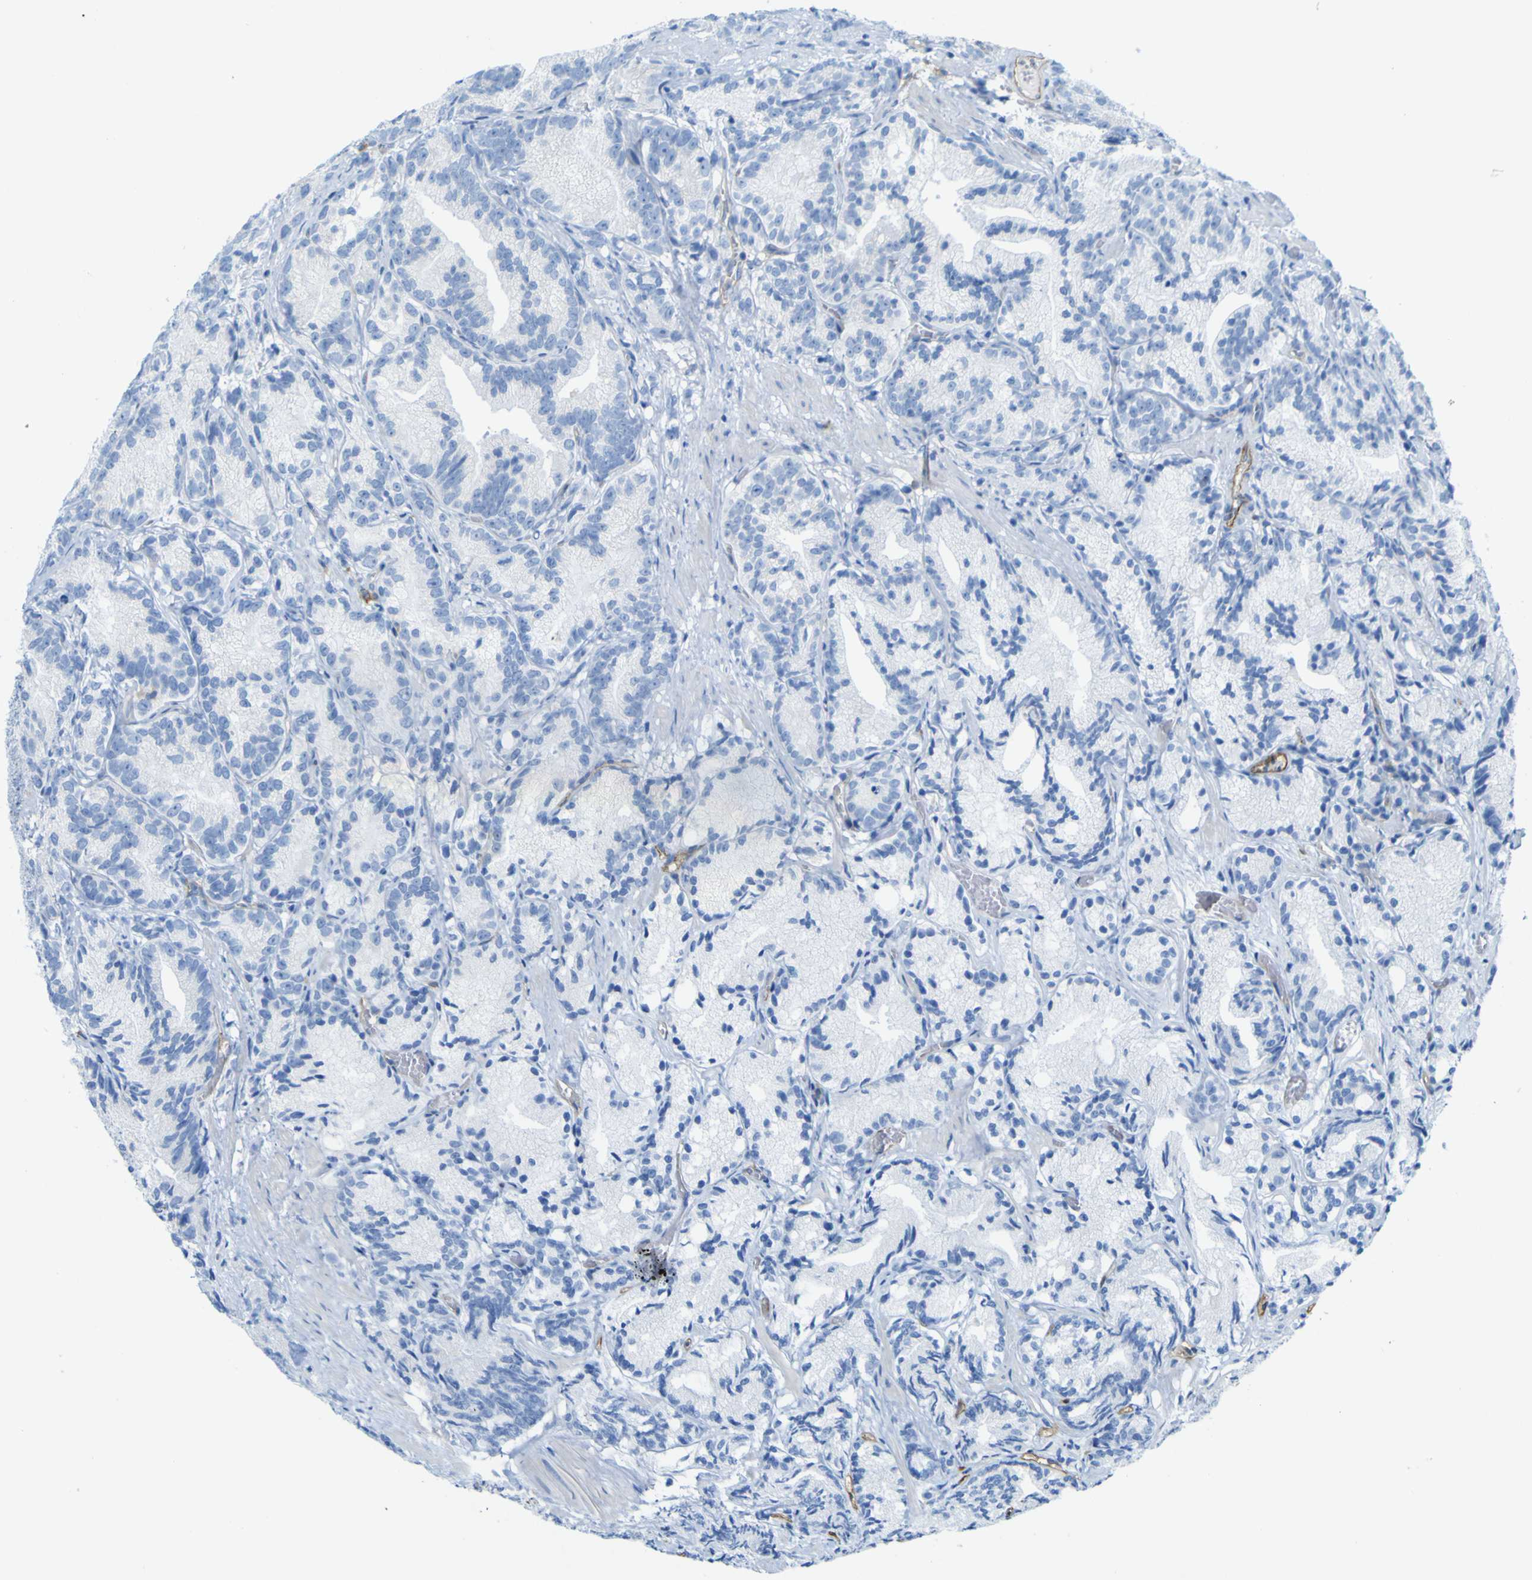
{"staining": {"intensity": "negative", "quantity": "none", "location": "none"}, "tissue": "prostate cancer", "cell_type": "Tumor cells", "image_type": "cancer", "snomed": [{"axis": "morphology", "description": "Adenocarcinoma, Low grade"}, {"axis": "topography", "description": "Prostate"}], "caption": "This micrograph is of adenocarcinoma (low-grade) (prostate) stained with immunohistochemistry to label a protein in brown with the nuclei are counter-stained blue. There is no expression in tumor cells.", "gene": "CD93", "patient": {"sex": "male", "age": 89}}